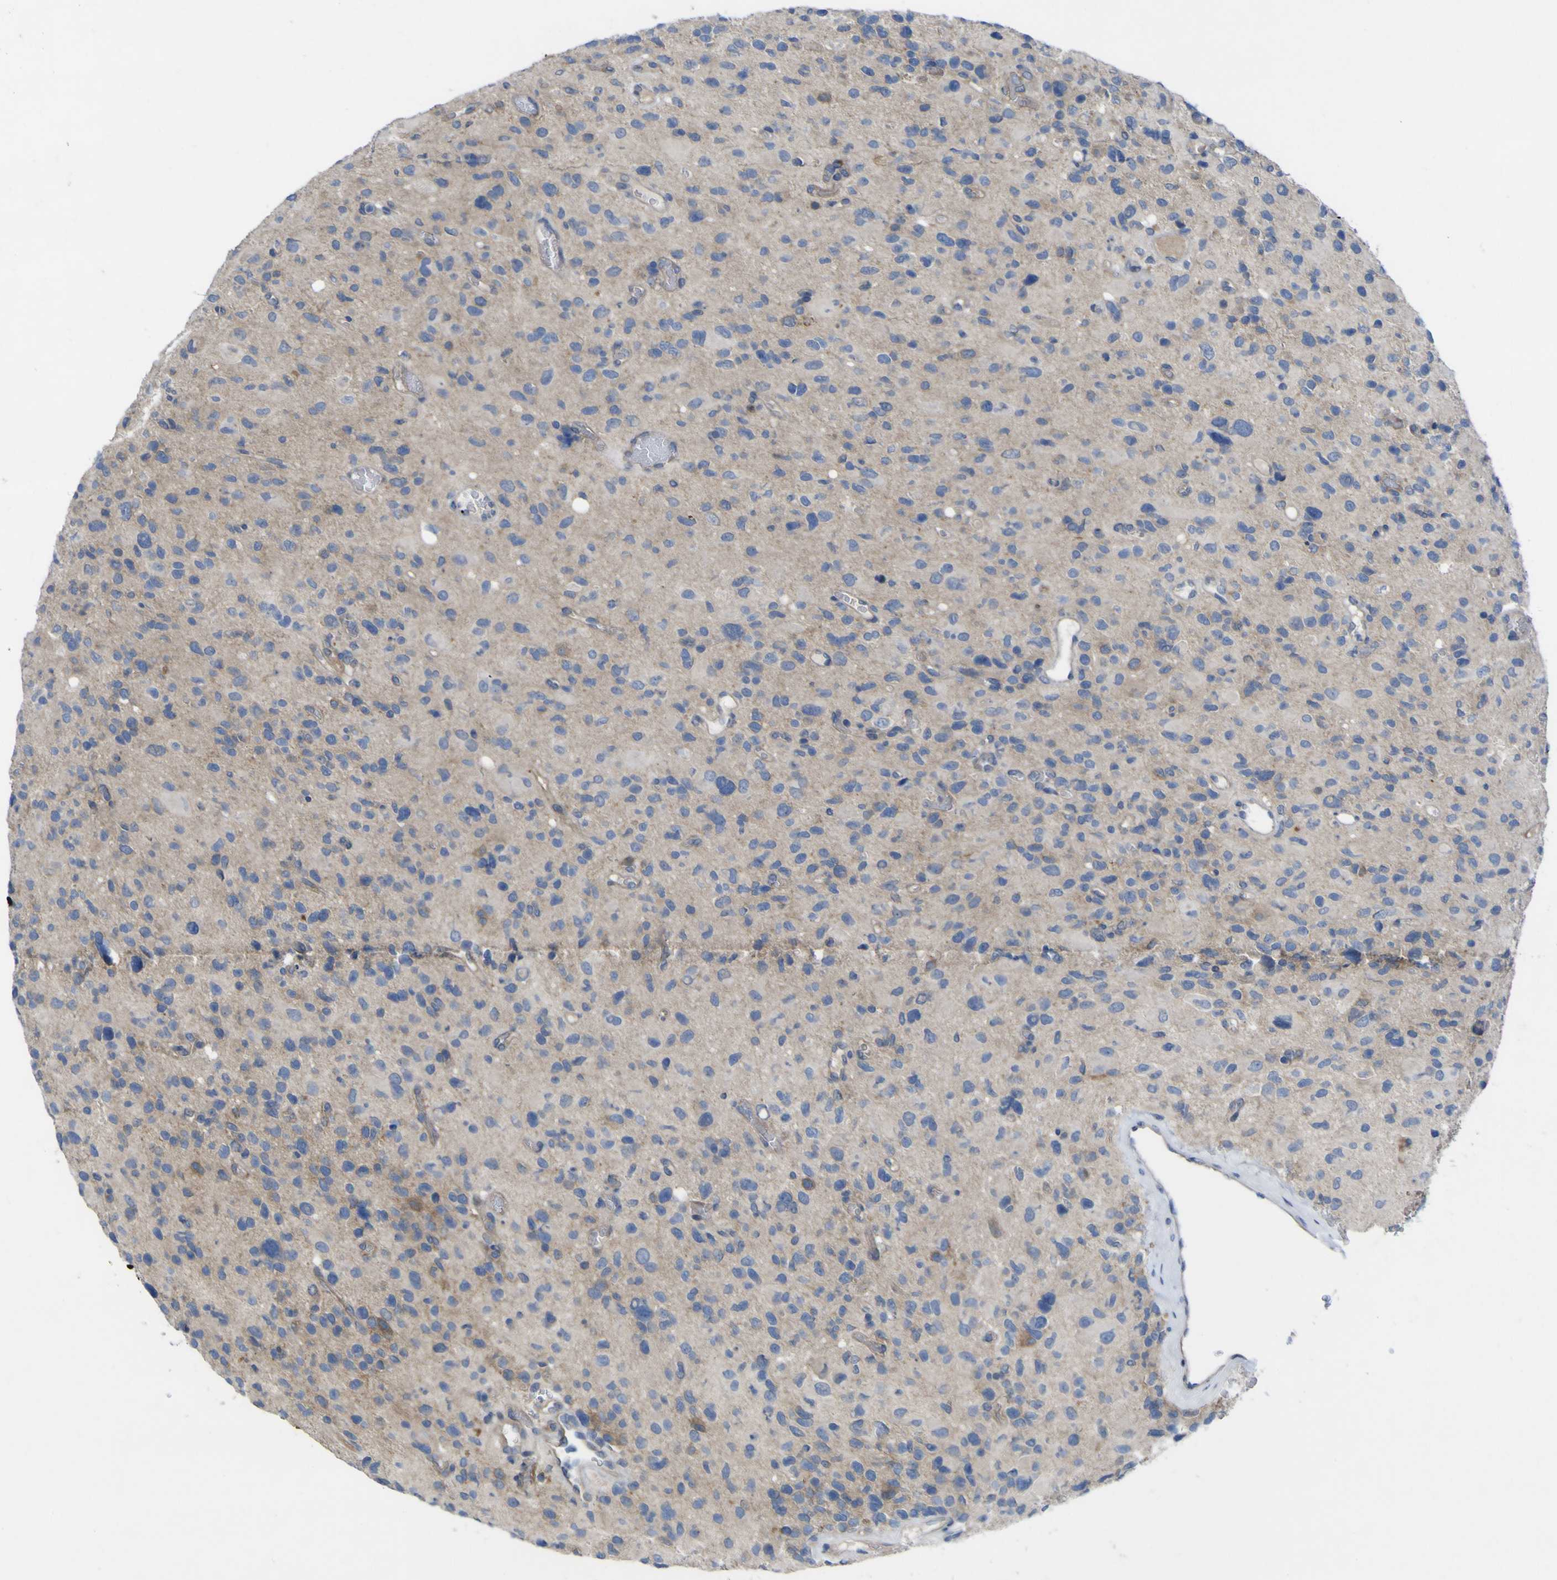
{"staining": {"intensity": "negative", "quantity": "none", "location": "none"}, "tissue": "glioma", "cell_type": "Tumor cells", "image_type": "cancer", "snomed": [{"axis": "morphology", "description": "Glioma, malignant, High grade"}, {"axis": "topography", "description": "Brain"}], "caption": "The immunohistochemistry micrograph has no significant positivity in tumor cells of glioma tissue.", "gene": "NAV1", "patient": {"sex": "male", "age": 48}}